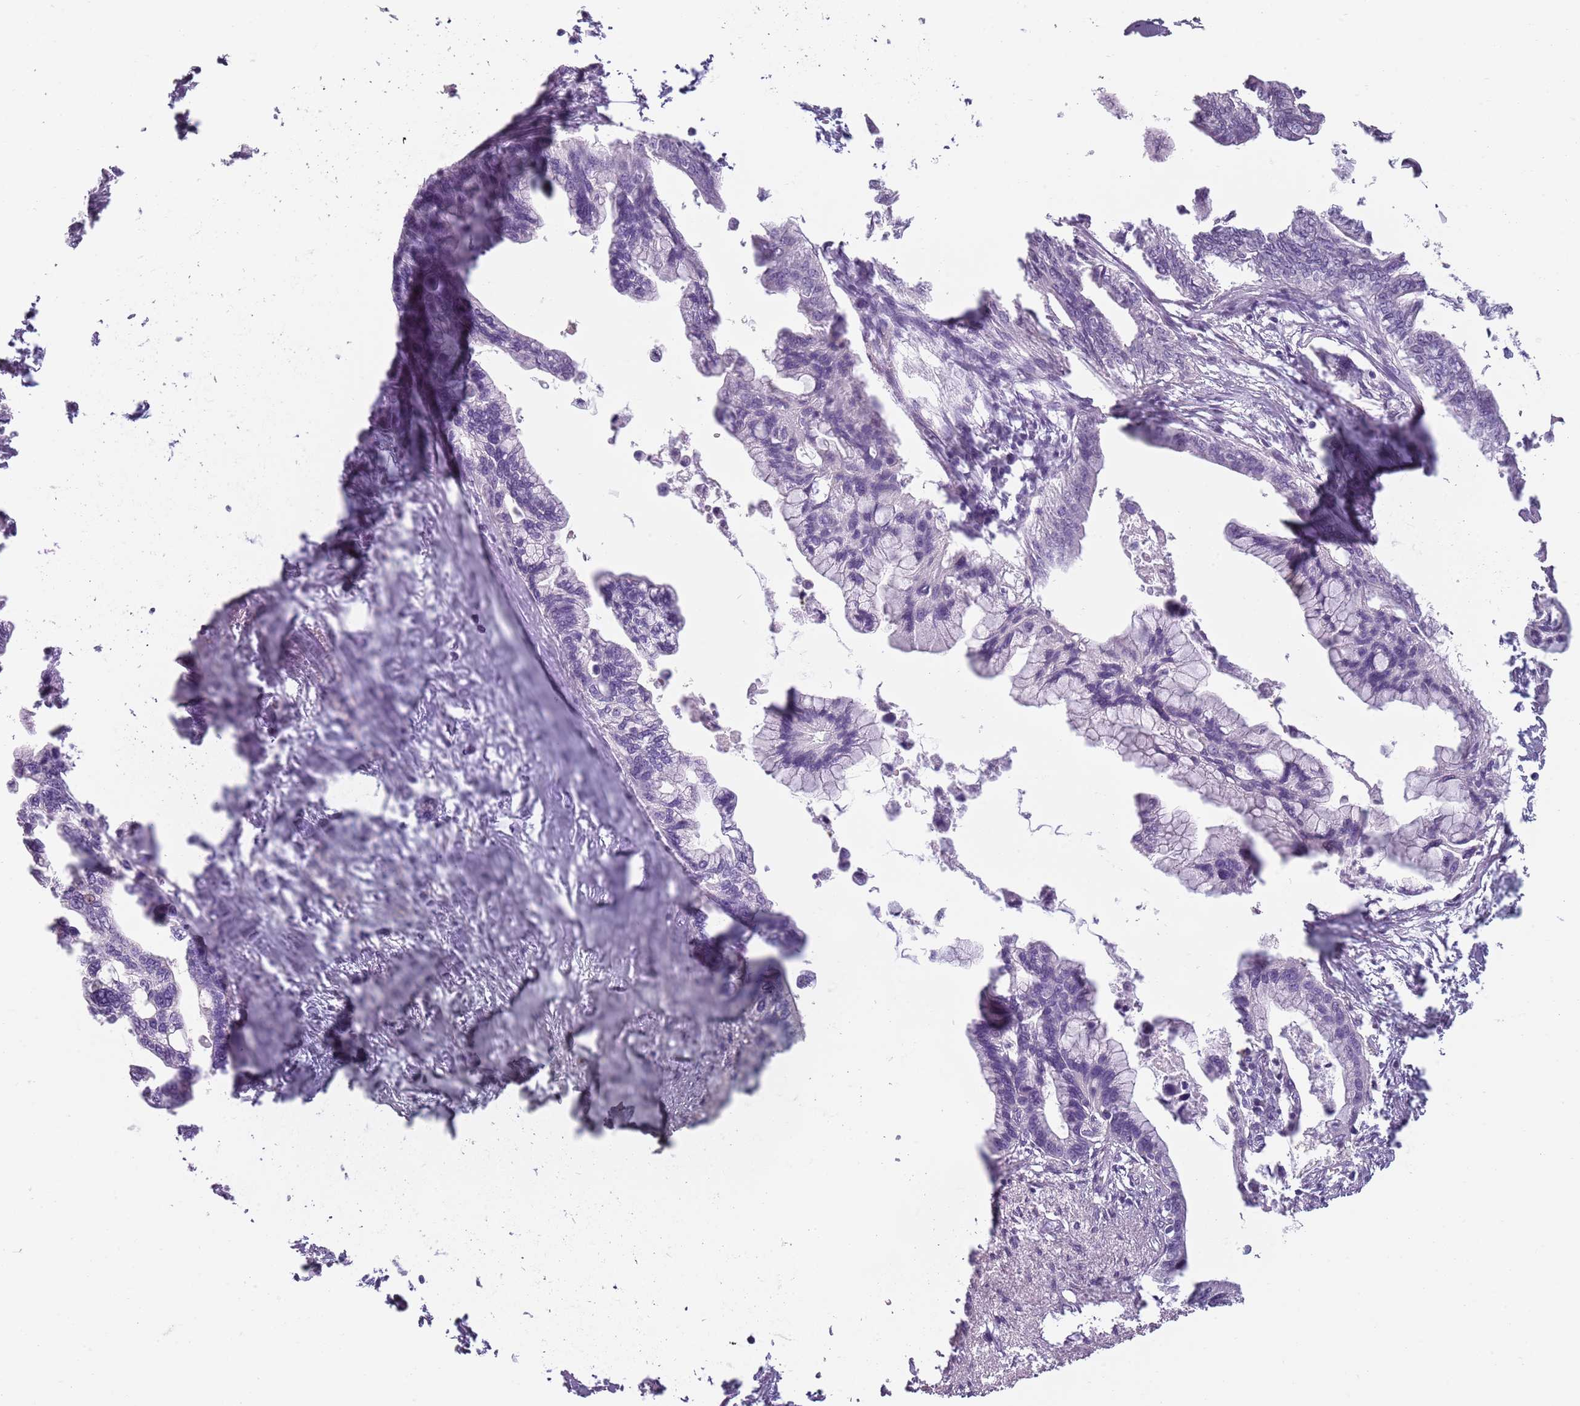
{"staining": {"intensity": "negative", "quantity": "none", "location": "none"}, "tissue": "pancreatic cancer", "cell_type": "Tumor cells", "image_type": "cancer", "snomed": [{"axis": "morphology", "description": "Adenocarcinoma, NOS"}, {"axis": "topography", "description": "Pancreas"}], "caption": "Tumor cells are negative for protein expression in human pancreatic adenocarcinoma.", "gene": "PIEZO1", "patient": {"sex": "female", "age": 83}}